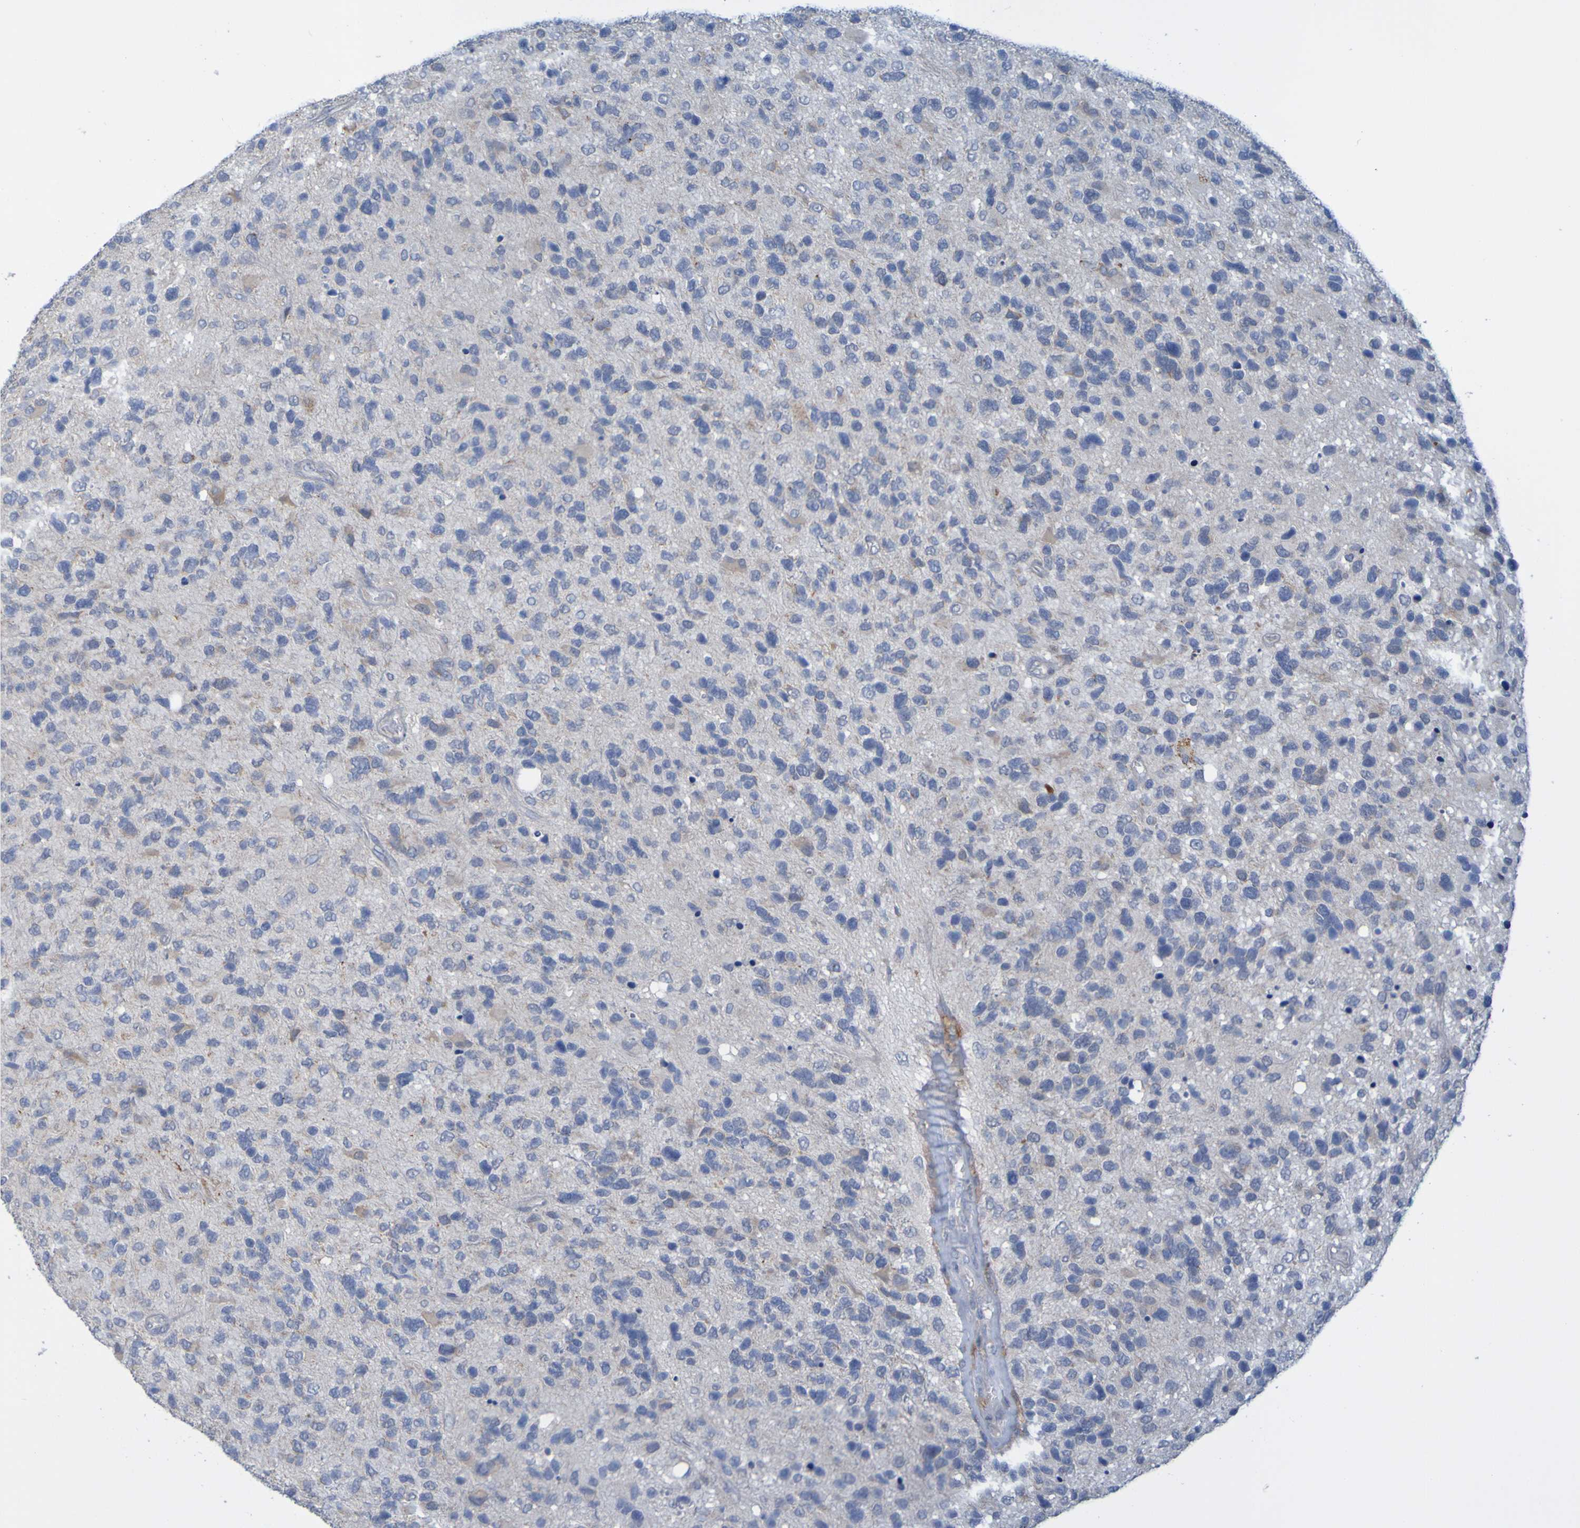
{"staining": {"intensity": "weak", "quantity": "<25%", "location": "cytoplasmic/membranous"}, "tissue": "glioma", "cell_type": "Tumor cells", "image_type": "cancer", "snomed": [{"axis": "morphology", "description": "Glioma, malignant, High grade"}, {"axis": "topography", "description": "Brain"}], "caption": "IHC histopathology image of glioma stained for a protein (brown), which demonstrates no staining in tumor cells.", "gene": "LILRB5", "patient": {"sex": "female", "age": 58}}